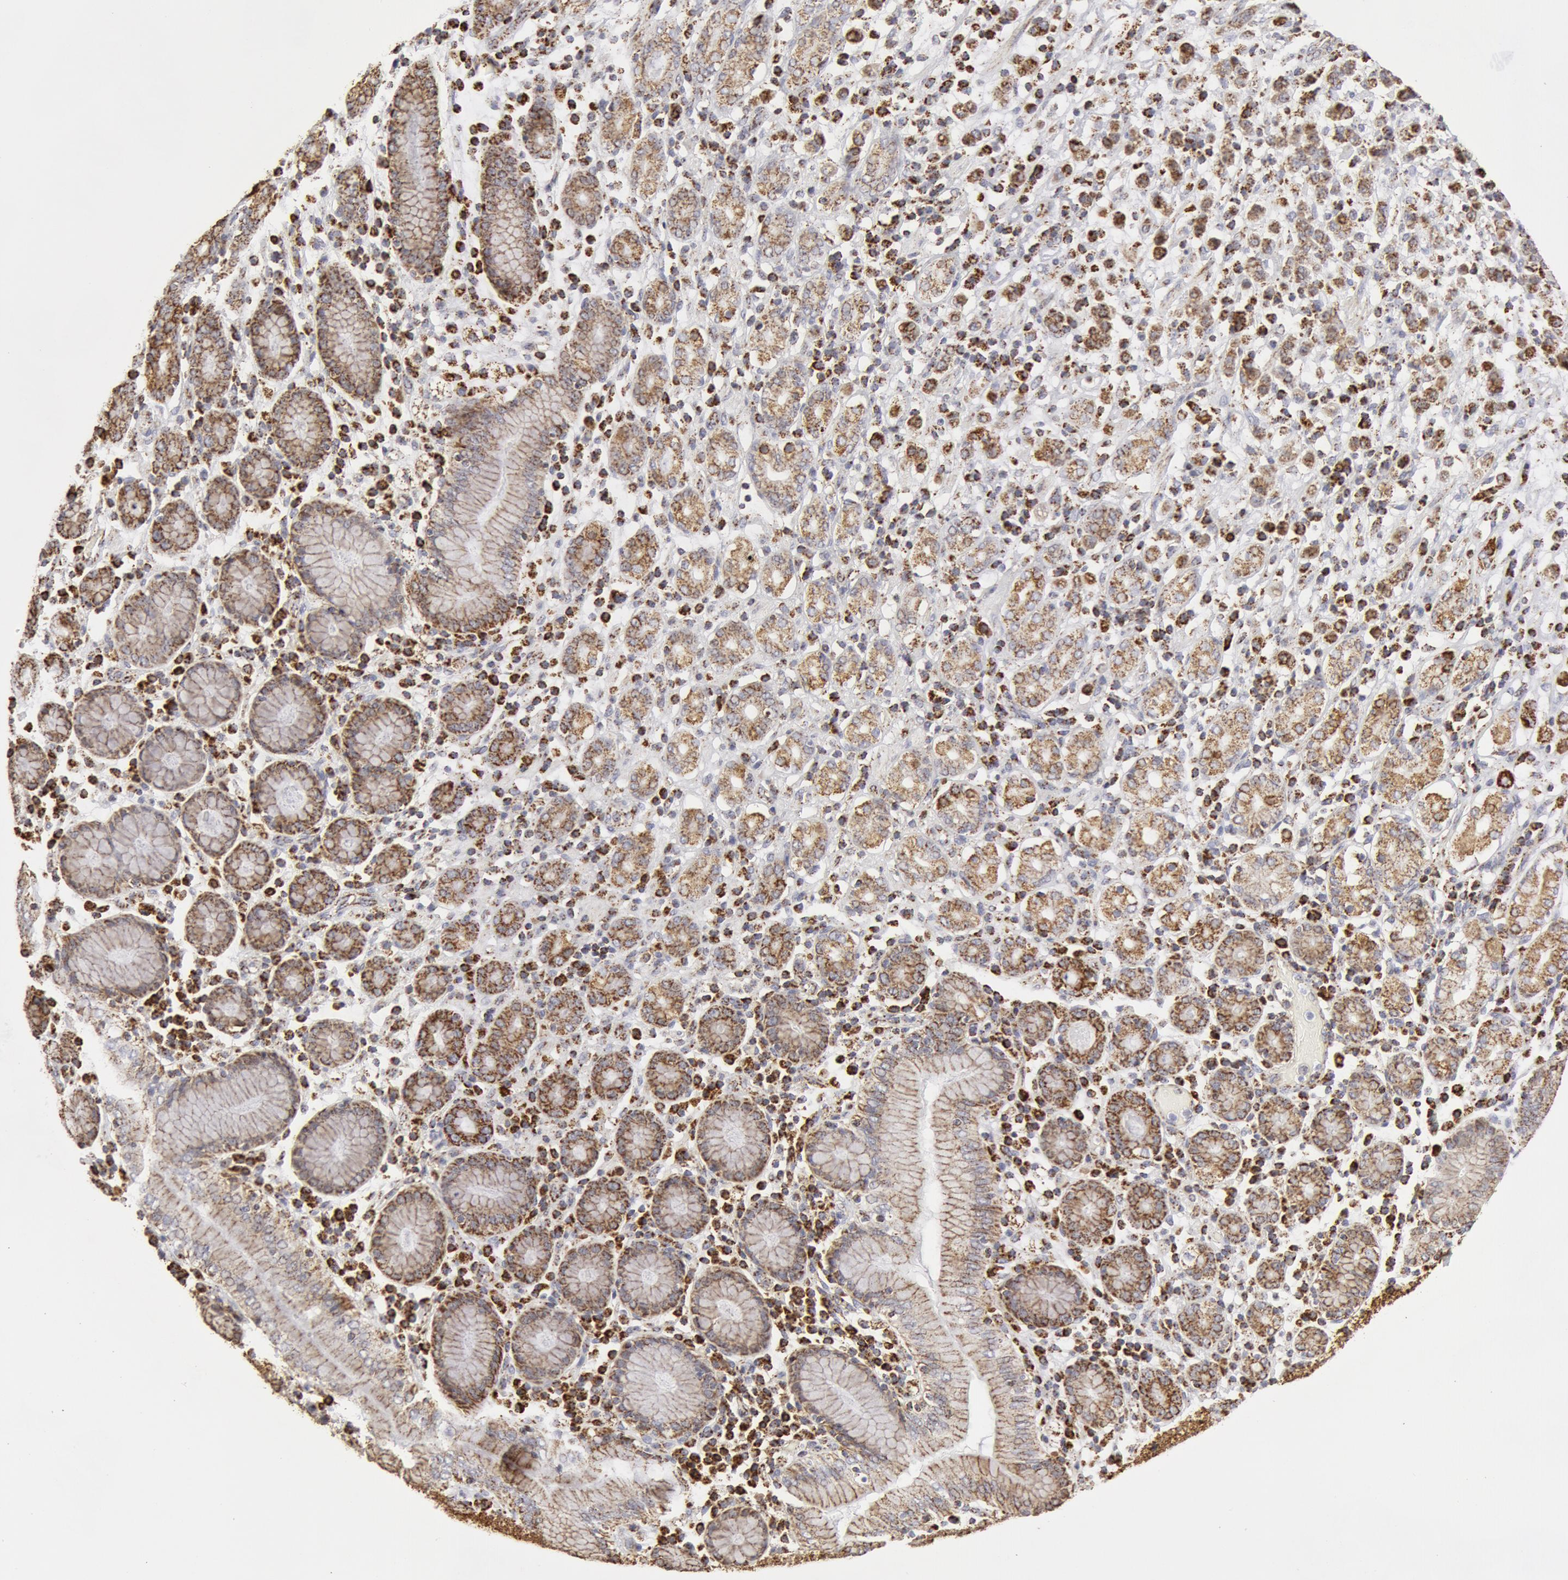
{"staining": {"intensity": "moderate", "quantity": ">75%", "location": "cytoplasmic/membranous"}, "tissue": "stomach cancer", "cell_type": "Tumor cells", "image_type": "cancer", "snomed": [{"axis": "morphology", "description": "Adenocarcinoma, NOS"}, {"axis": "topography", "description": "Stomach, lower"}], "caption": "Moderate cytoplasmic/membranous protein expression is identified in about >75% of tumor cells in stomach adenocarcinoma.", "gene": "ATP5F1B", "patient": {"sex": "male", "age": 88}}